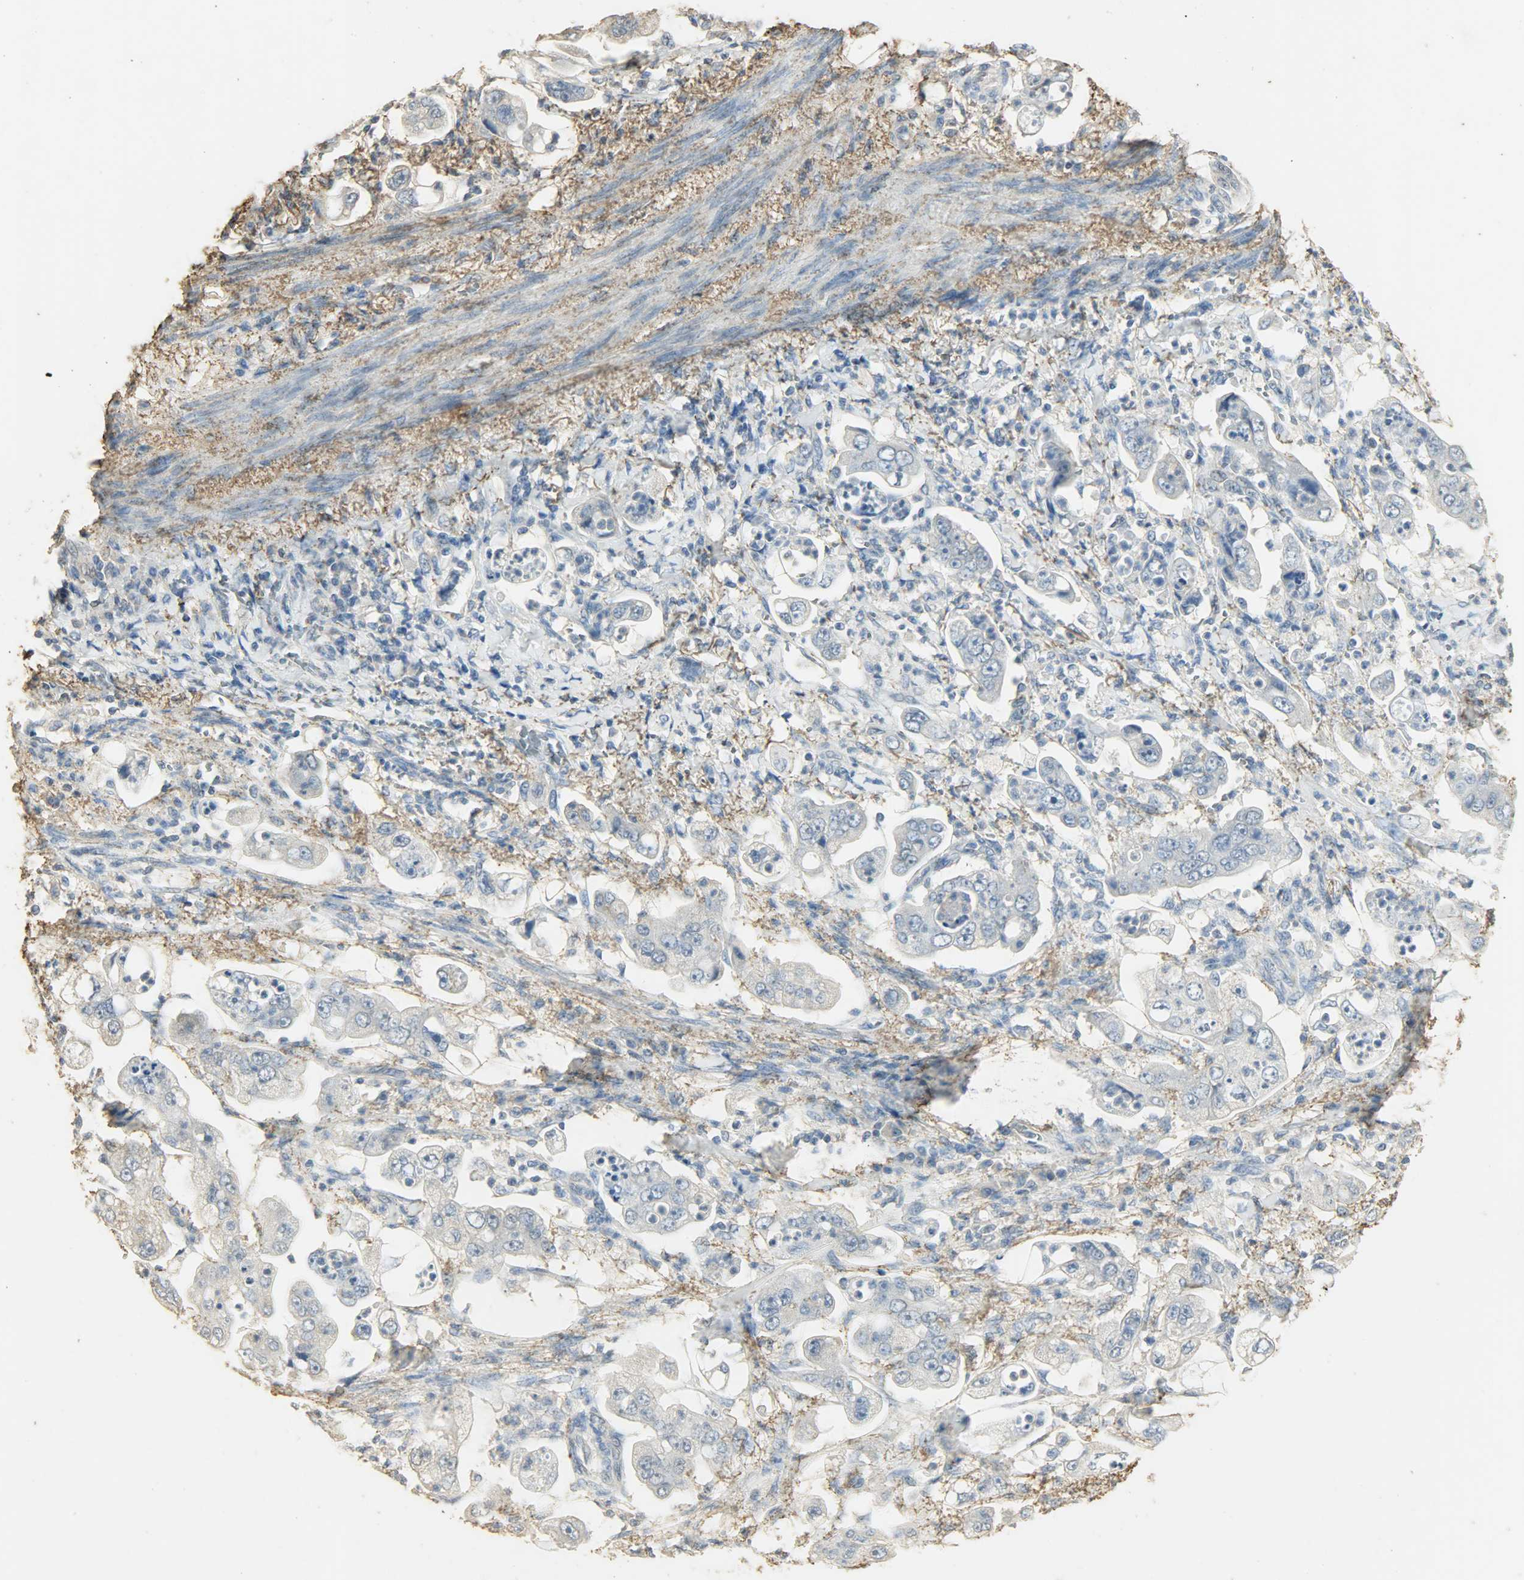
{"staining": {"intensity": "negative", "quantity": "none", "location": "none"}, "tissue": "stomach cancer", "cell_type": "Tumor cells", "image_type": "cancer", "snomed": [{"axis": "morphology", "description": "Adenocarcinoma, NOS"}, {"axis": "topography", "description": "Stomach"}], "caption": "A histopathology image of human adenocarcinoma (stomach) is negative for staining in tumor cells. (Stains: DAB (3,3'-diaminobenzidine) immunohistochemistry (IHC) with hematoxylin counter stain, Microscopy: brightfield microscopy at high magnification).", "gene": "ASB9", "patient": {"sex": "male", "age": 62}}